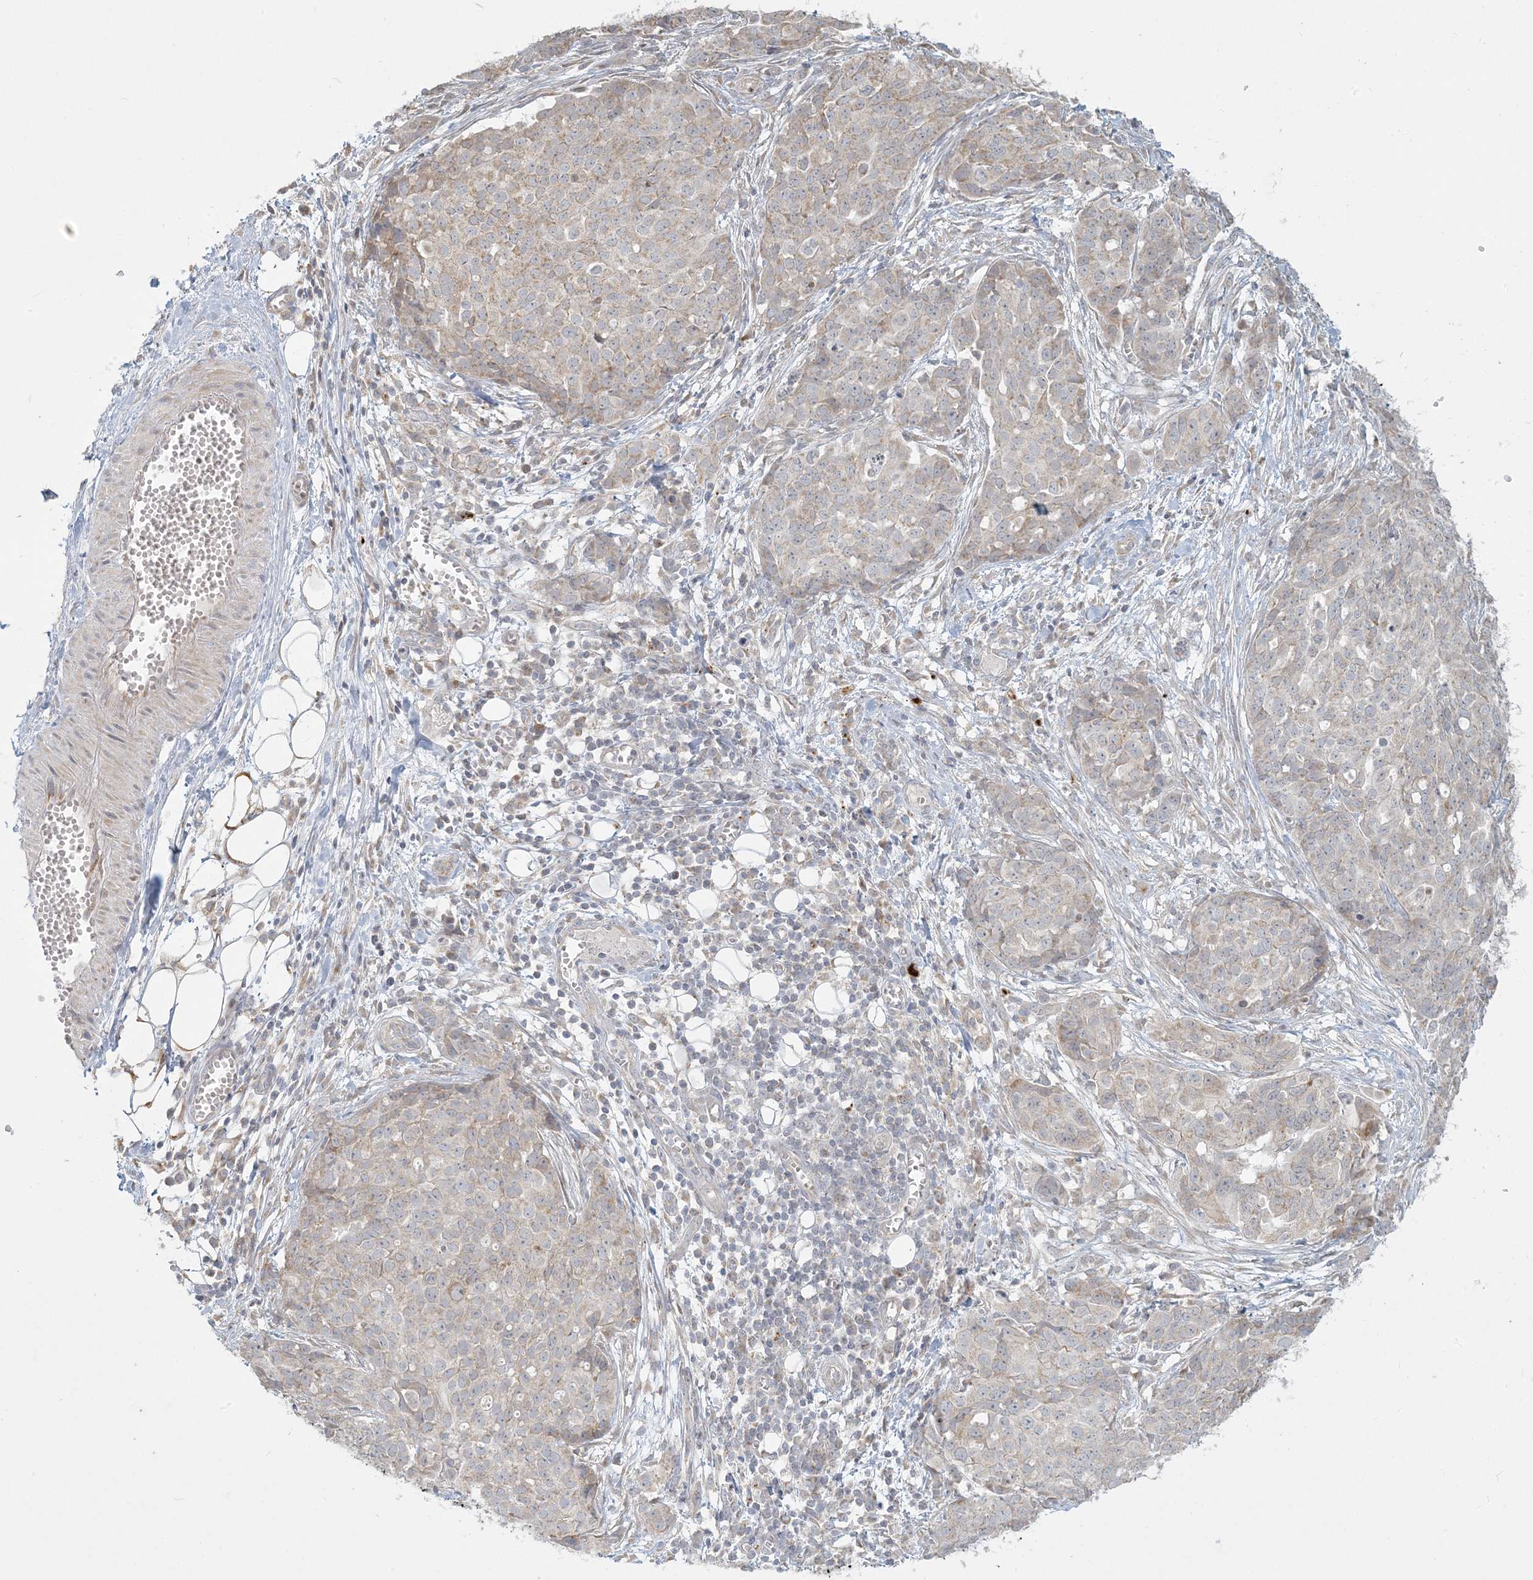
{"staining": {"intensity": "weak", "quantity": "<25%", "location": "cytoplasmic/membranous"}, "tissue": "ovarian cancer", "cell_type": "Tumor cells", "image_type": "cancer", "snomed": [{"axis": "morphology", "description": "Cystadenocarcinoma, serous, NOS"}, {"axis": "topography", "description": "Soft tissue"}, {"axis": "topography", "description": "Ovary"}], "caption": "Tumor cells show no significant protein positivity in serous cystadenocarcinoma (ovarian).", "gene": "MCAT", "patient": {"sex": "female", "age": 57}}